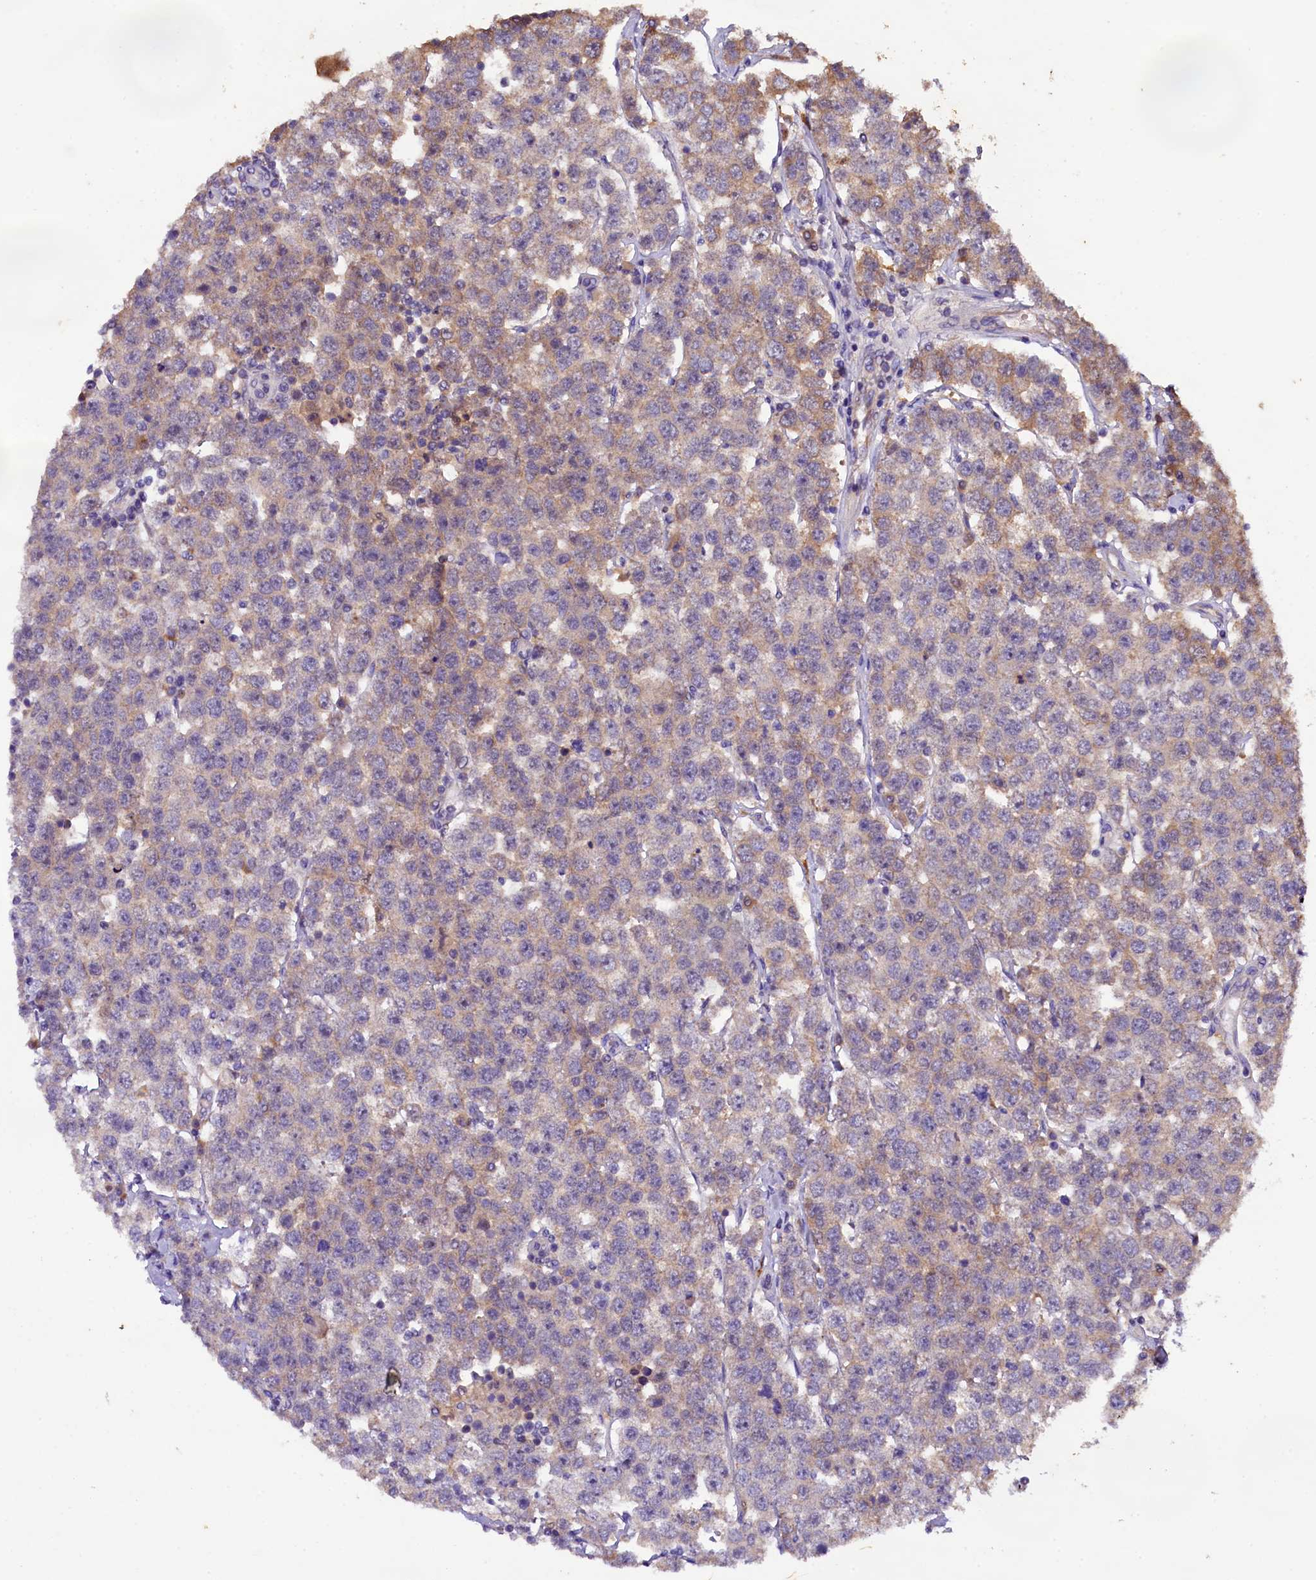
{"staining": {"intensity": "moderate", "quantity": "<25%", "location": "cytoplasmic/membranous"}, "tissue": "testis cancer", "cell_type": "Tumor cells", "image_type": "cancer", "snomed": [{"axis": "morphology", "description": "Seminoma, NOS"}, {"axis": "topography", "description": "Testis"}], "caption": "High-power microscopy captured an immunohistochemistry micrograph of seminoma (testis), revealing moderate cytoplasmic/membranous positivity in approximately <25% of tumor cells. Nuclei are stained in blue.", "gene": "PLXNB1", "patient": {"sex": "male", "age": 28}}